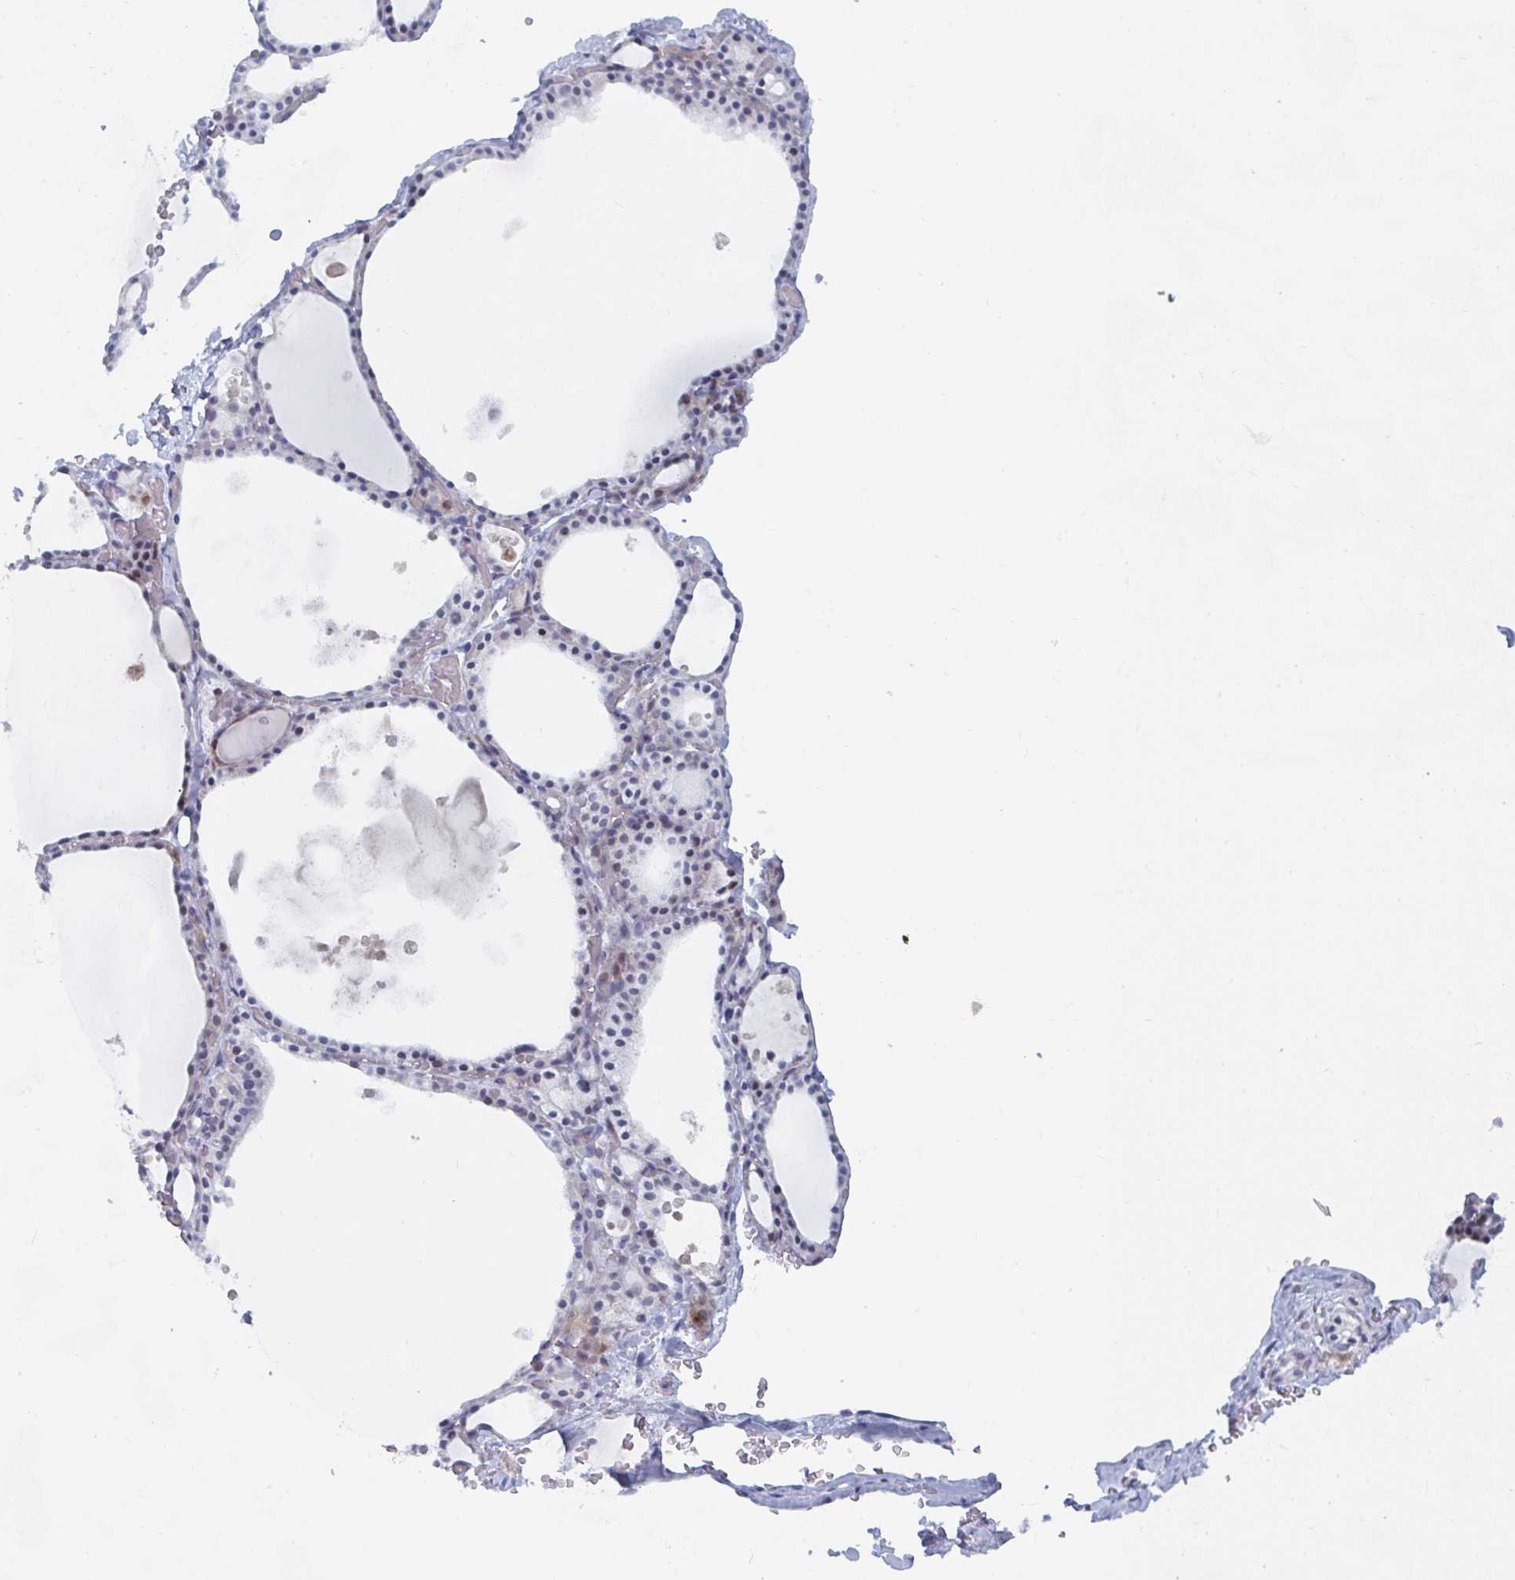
{"staining": {"intensity": "weak", "quantity": "<25%", "location": "nuclear"}, "tissue": "thyroid gland", "cell_type": "Glandular cells", "image_type": "normal", "snomed": [{"axis": "morphology", "description": "Normal tissue, NOS"}, {"axis": "topography", "description": "Thyroid gland"}], "caption": "Immunohistochemical staining of normal human thyroid gland shows no significant staining in glandular cells.", "gene": "NR1H2", "patient": {"sex": "male", "age": 56}}